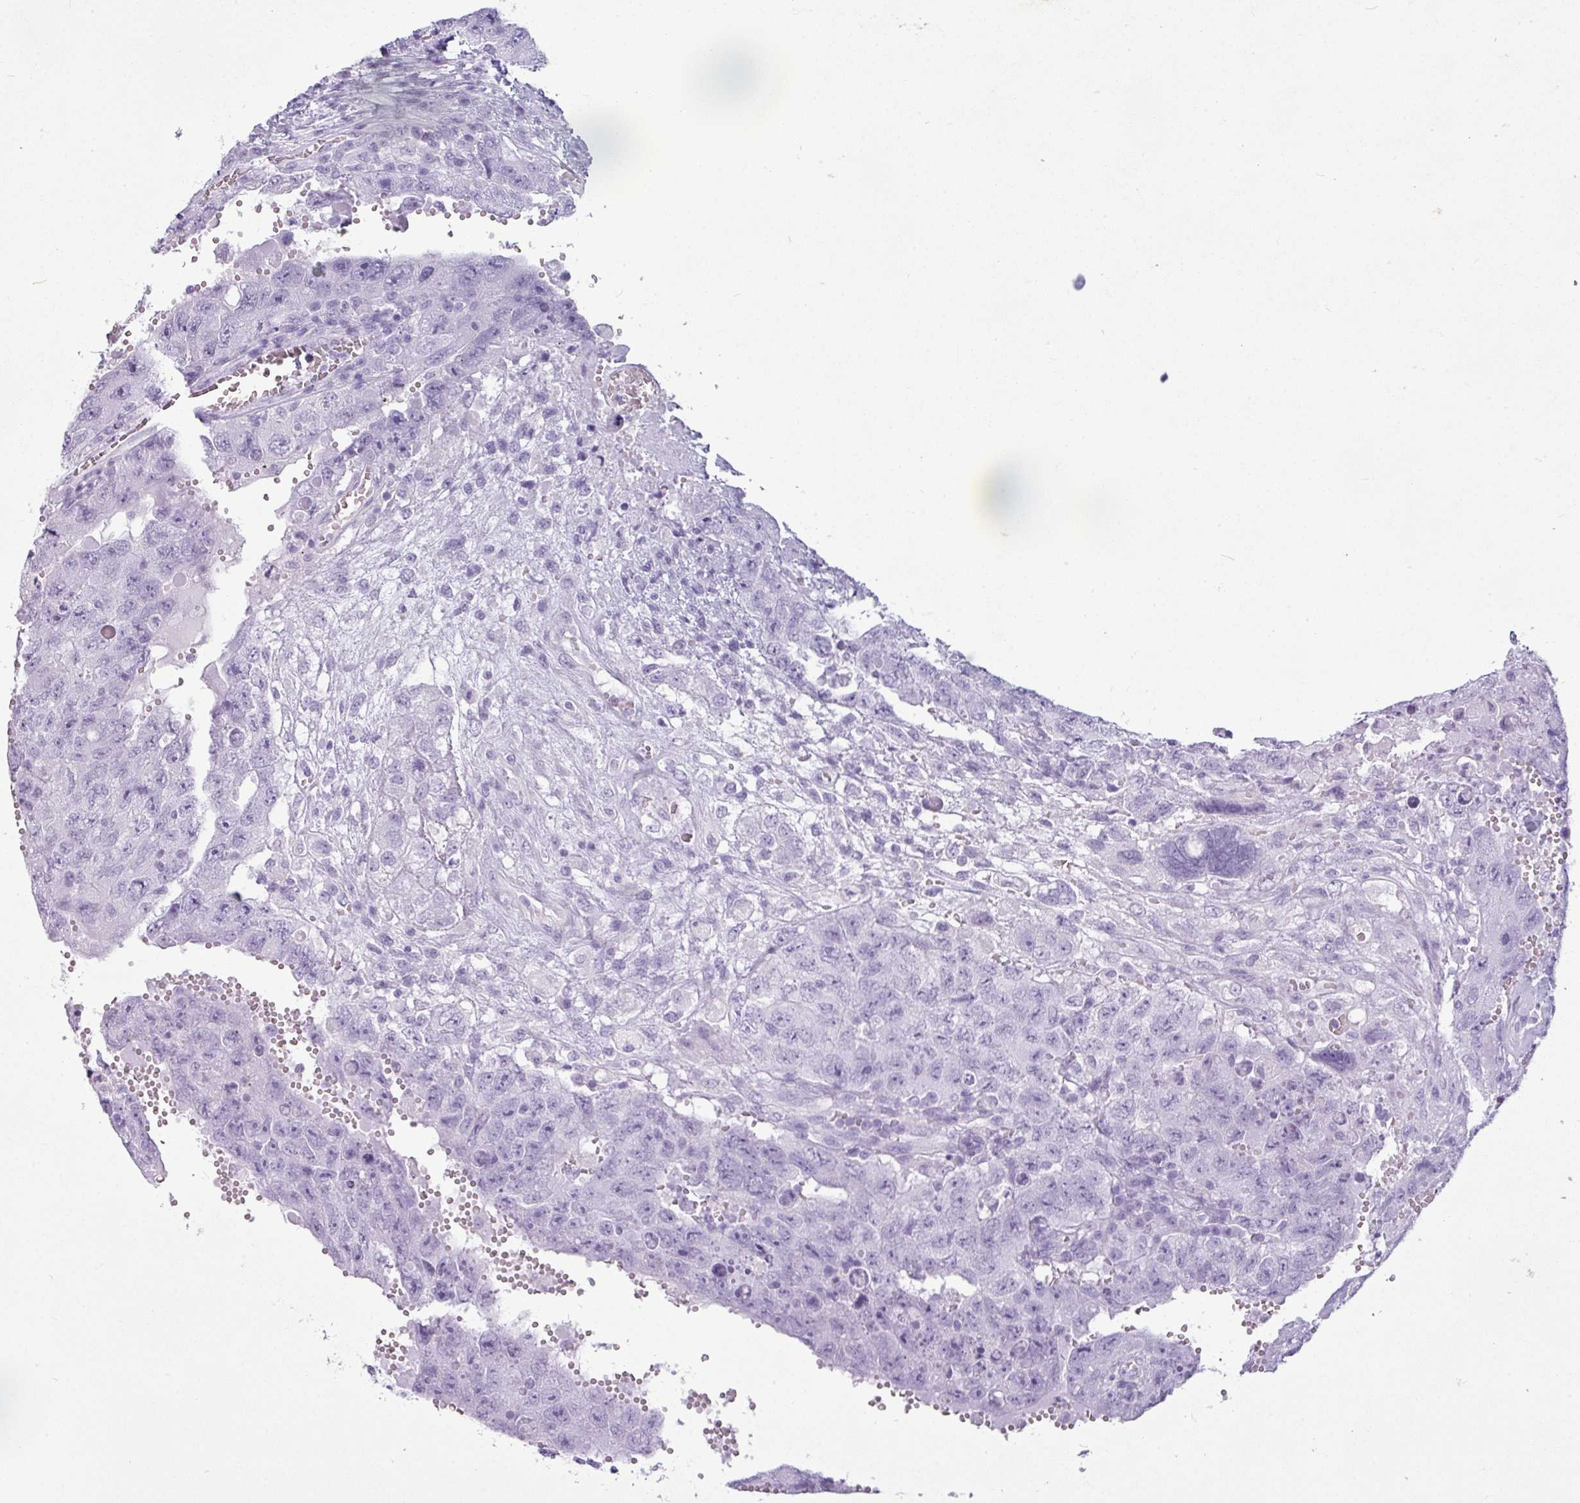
{"staining": {"intensity": "negative", "quantity": "none", "location": "none"}, "tissue": "testis cancer", "cell_type": "Tumor cells", "image_type": "cancer", "snomed": [{"axis": "morphology", "description": "Carcinoma, Embryonal, NOS"}, {"axis": "topography", "description": "Testis"}], "caption": "A high-resolution micrograph shows immunohistochemistry staining of testis cancer, which demonstrates no significant positivity in tumor cells.", "gene": "AMY1B", "patient": {"sex": "male", "age": 26}}